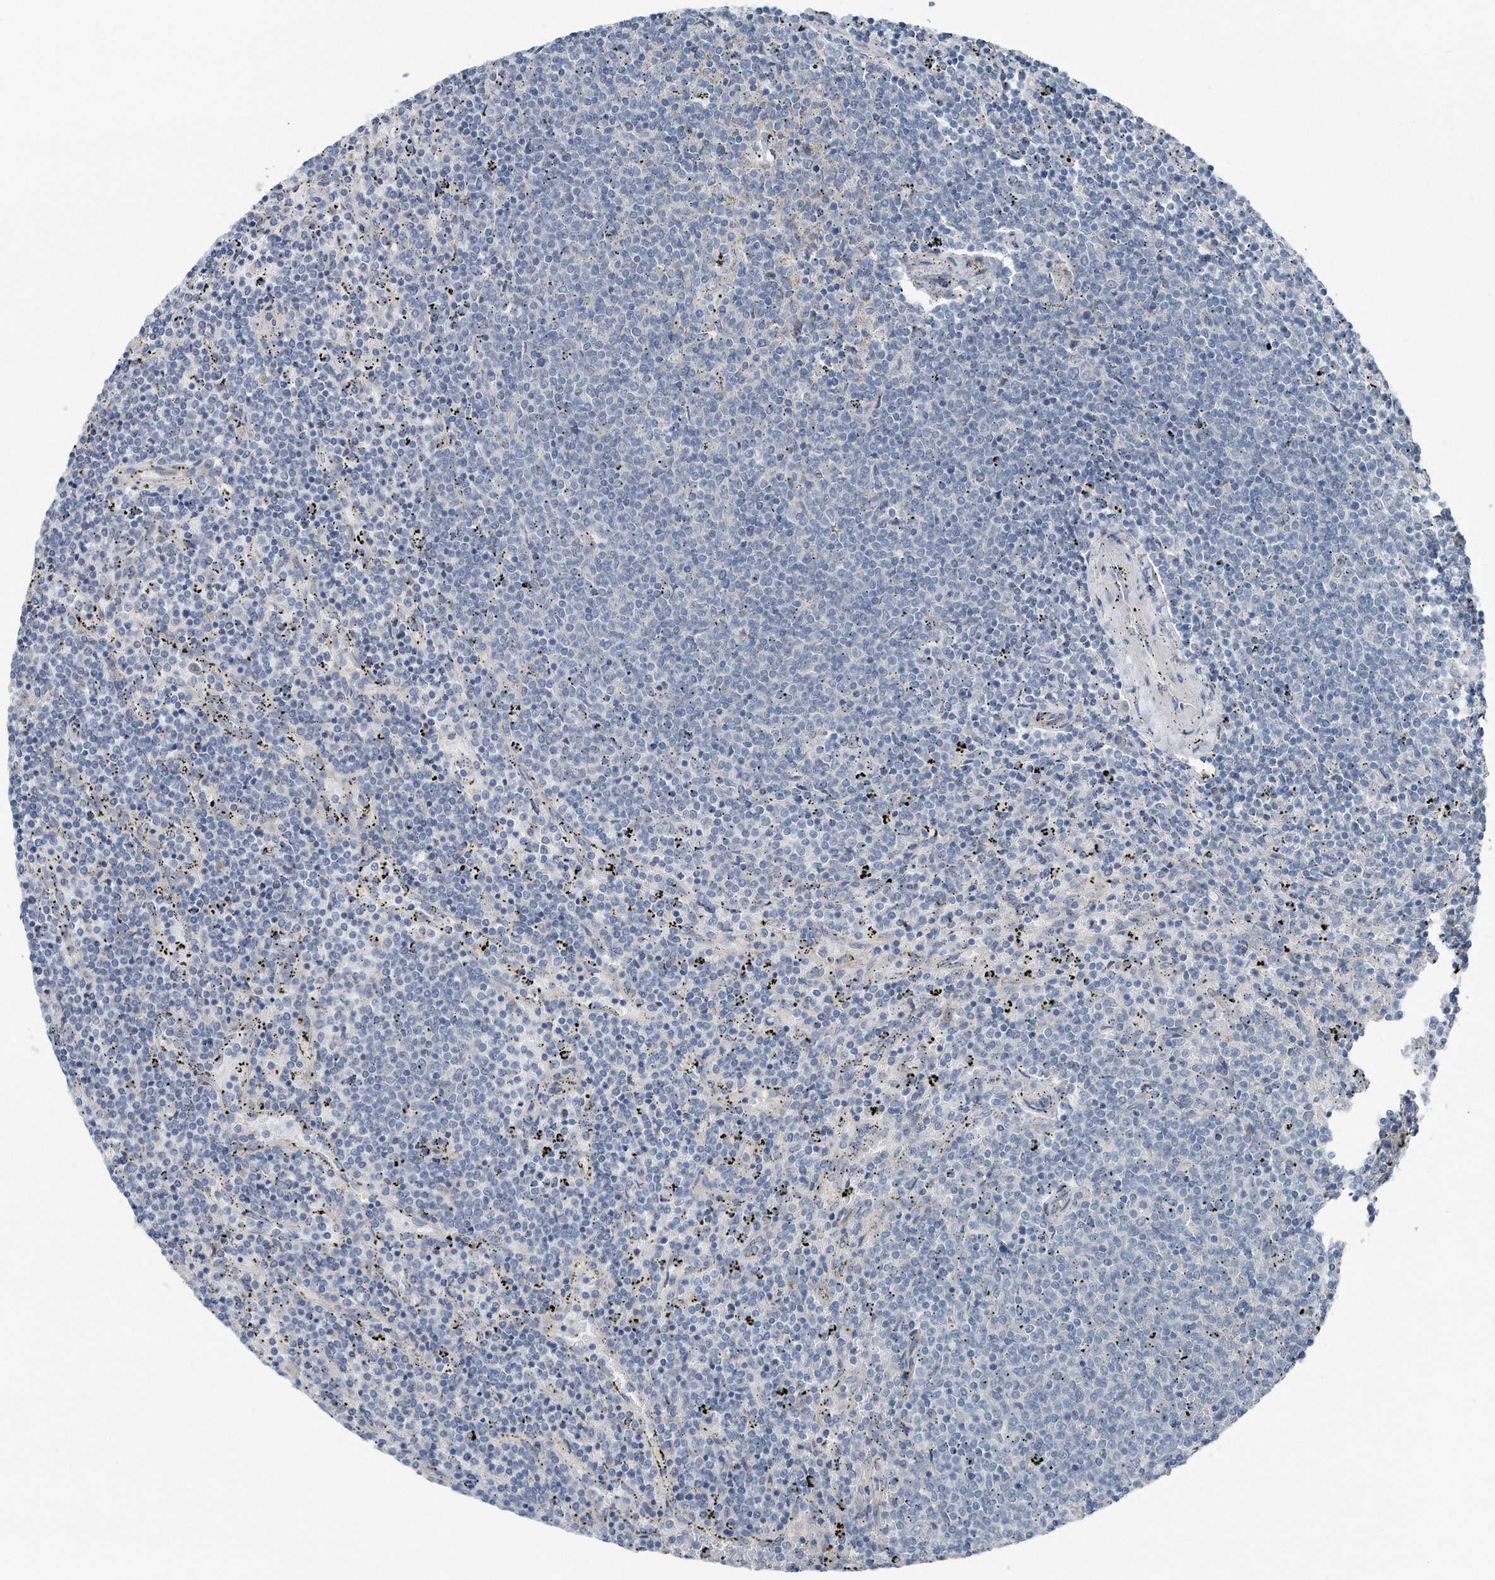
{"staining": {"intensity": "negative", "quantity": "none", "location": "none"}, "tissue": "lymphoma", "cell_type": "Tumor cells", "image_type": "cancer", "snomed": [{"axis": "morphology", "description": "Malignant lymphoma, non-Hodgkin's type, Low grade"}, {"axis": "topography", "description": "Spleen"}], "caption": "High power microscopy image of an IHC image of malignant lymphoma, non-Hodgkin's type (low-grade), revealing no significant staining in tumor cells.", "gene": "YRDC", "patient": {"sex": "female", "age": 50}}